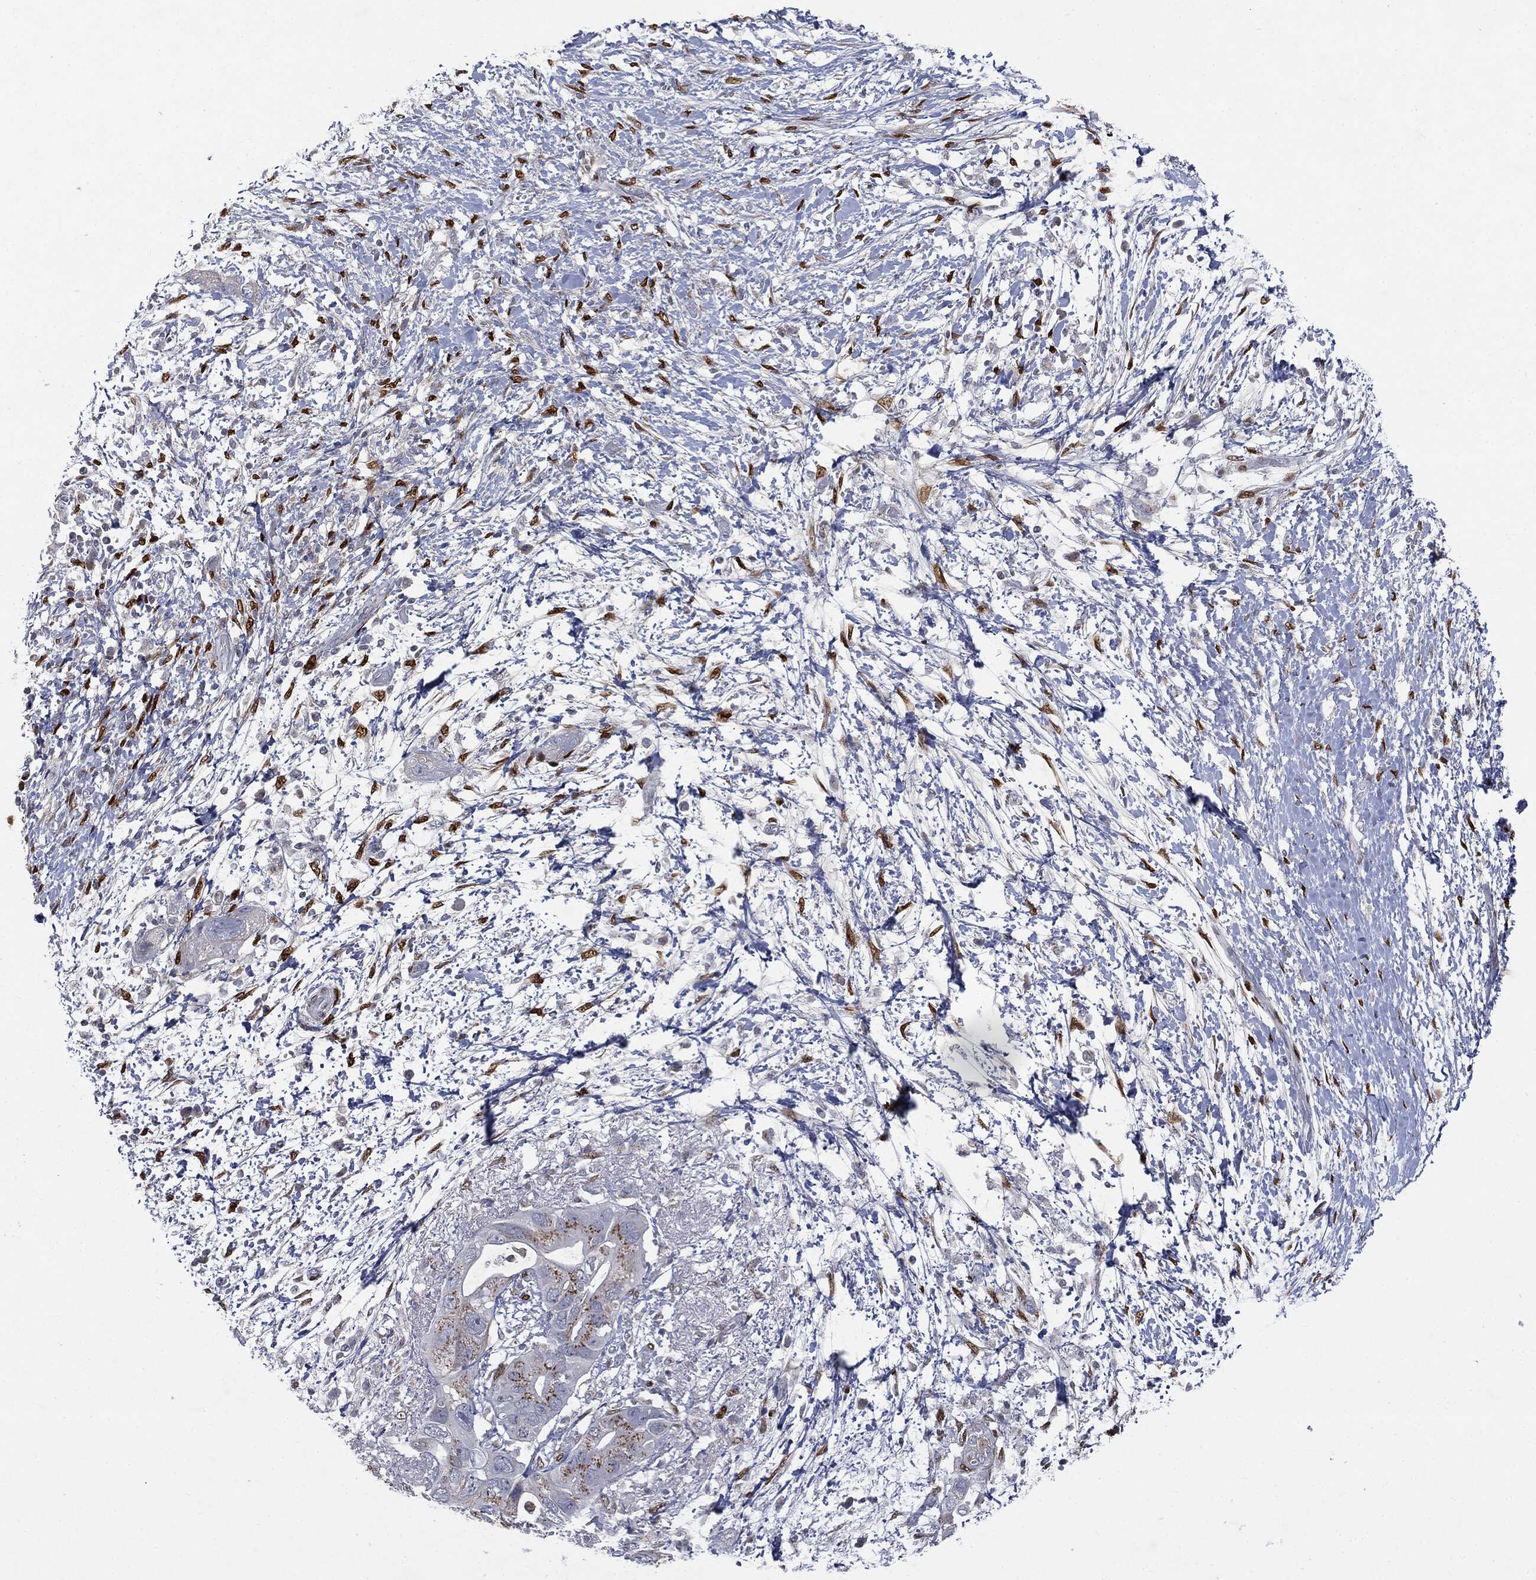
{"staining": {"intensity": "moderate", "quantity": "<25%", "location": "cytoplasmic/membranous"}, "tissue": "pancreatic cancer", "cell_type": "Tumor cells", "image_type": "cancer", "snomed": [{"axis": "morphology", "description": "Adenocarcinoma, NOS"}, {"axis": "topography", "description": "Pancreas"}], "caption": "Immunohistochemistry histopathology image of neoplastic tissue: pancreatic adenocarcinoma stained using IHC reveals low levels of moderate protein expression localized specifically in the cytoplasmic/membranous of tumor cells, appearing as a cytoplasmic/membranous brown color.", "gene": "CASD1", "patient": {"sex": "female", "age": 72}}